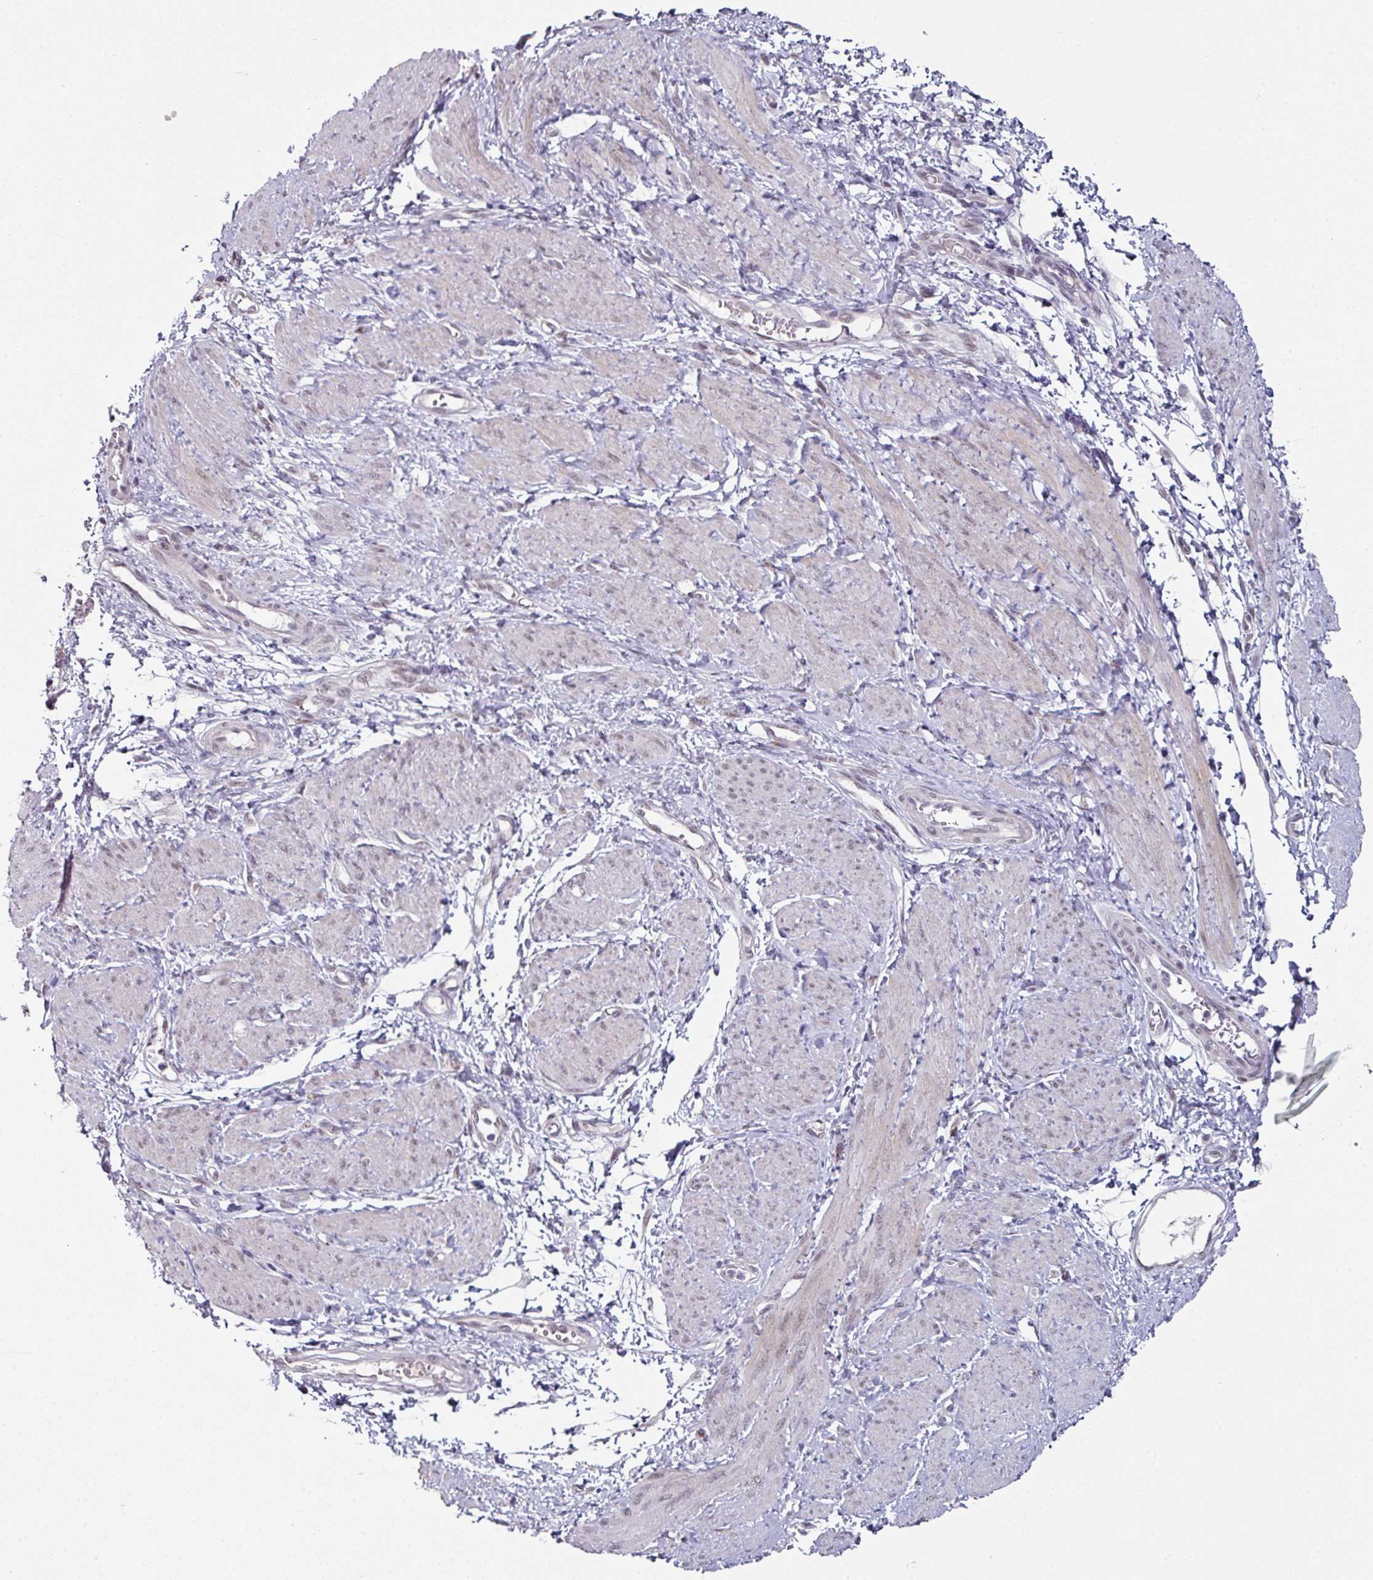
{"staining": {"intensity": "weak", "quantity": "<25%", "location": "nuclear"}, "tissue": "smooth muscle", "cell_type": "Smooth muscle cells", "image_type": "normal", "snomed": [{"axis": "morphology", "description": "Normal tissue, NOS"}, {"axis": "topography", "description": "Smooth muscle"}, {"axis": "topography", "description": "Uterus"}], "caption": "The micrograph displays no significant staining in smooth muscle cells of smooth muscle. Nuclei are stained in blue.", "gene": "ELK1", "patient": {"sex": "female", "age": 39}}